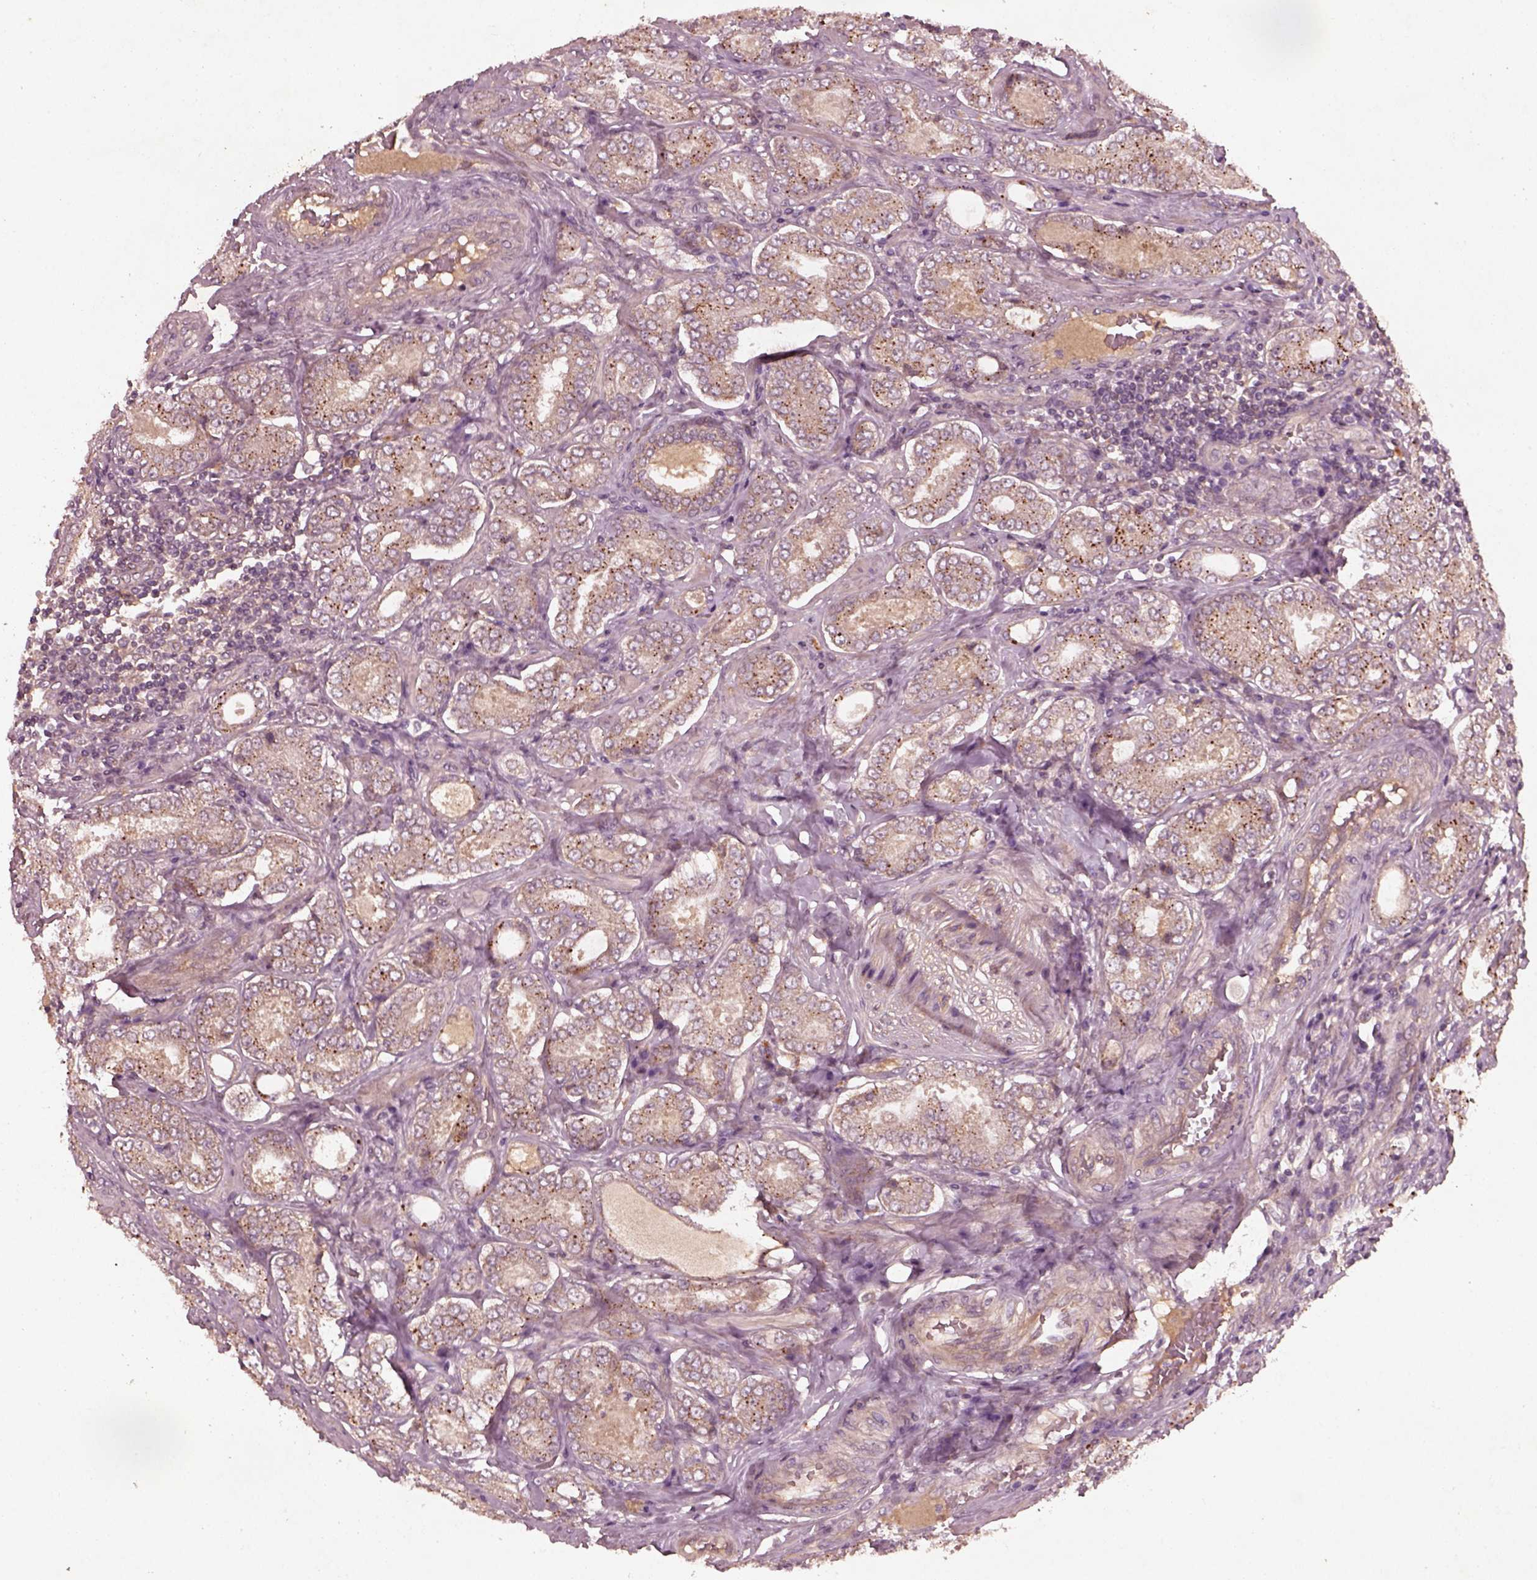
{"staining": {"intensity": "weak", "quantity": ">75%", "location": "cytoplasmic/membranous"}, "tissue": "prostate cancer", "cell_type": "Tumor cells", "image_type": "cancer", "snomed": [{"axis": "morphology", "description": "Adenocarcinoma, NOS"}, {"axis": "topography", "description": "Prostate"}], "caption": "Immunohistochemistry of human adenocarcinoma (prostate) displays low levels of weak cytoplasmic/membranous positivity in approximately >75% of tumor cells.", "gene": "FAM234A", "patient": {"sex": "male", "age": 64}}